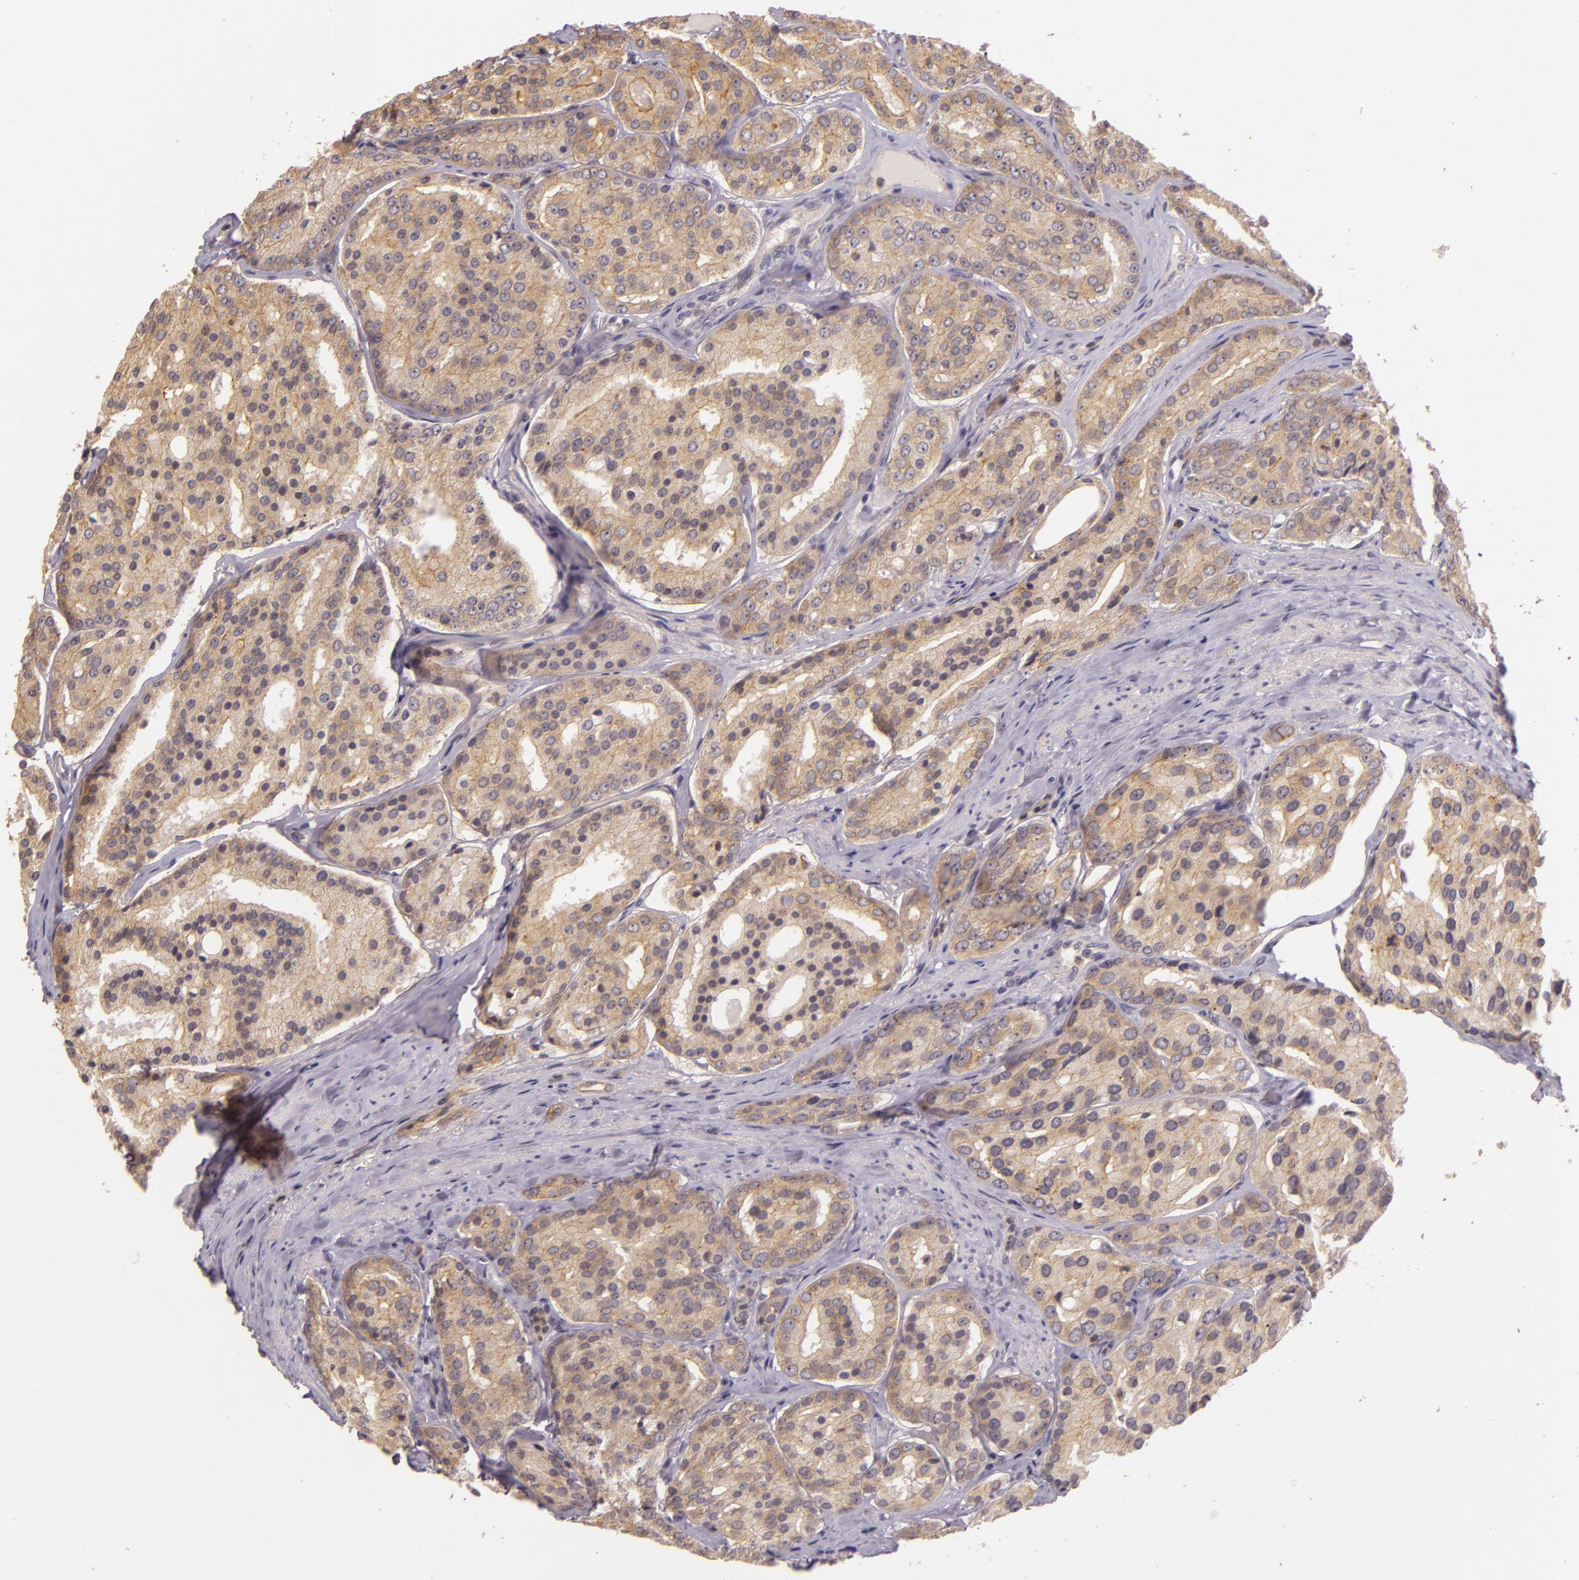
{"staining": {"intensity": "moderate", "quantity": ">75%", "location": "cytoplasmic/membranous"}, "tissue": "prostate cancer", "cell_type": "Tumor cells", "image_type": "cancer", "snomed": [{"axis": "morphology", "description": "Adenocarcinoma, High grade"}, {"axis": "topography", "description": "Prostate"}], "caption": "This is a histology image of IHC staining of prostate adenocarcinoma (high-grade), which shows moderate positivity in the cytoplasmic/membranous of tumor cells.", "gene": "ARMH4", "patient": {"sex": "male", "age": 64}}